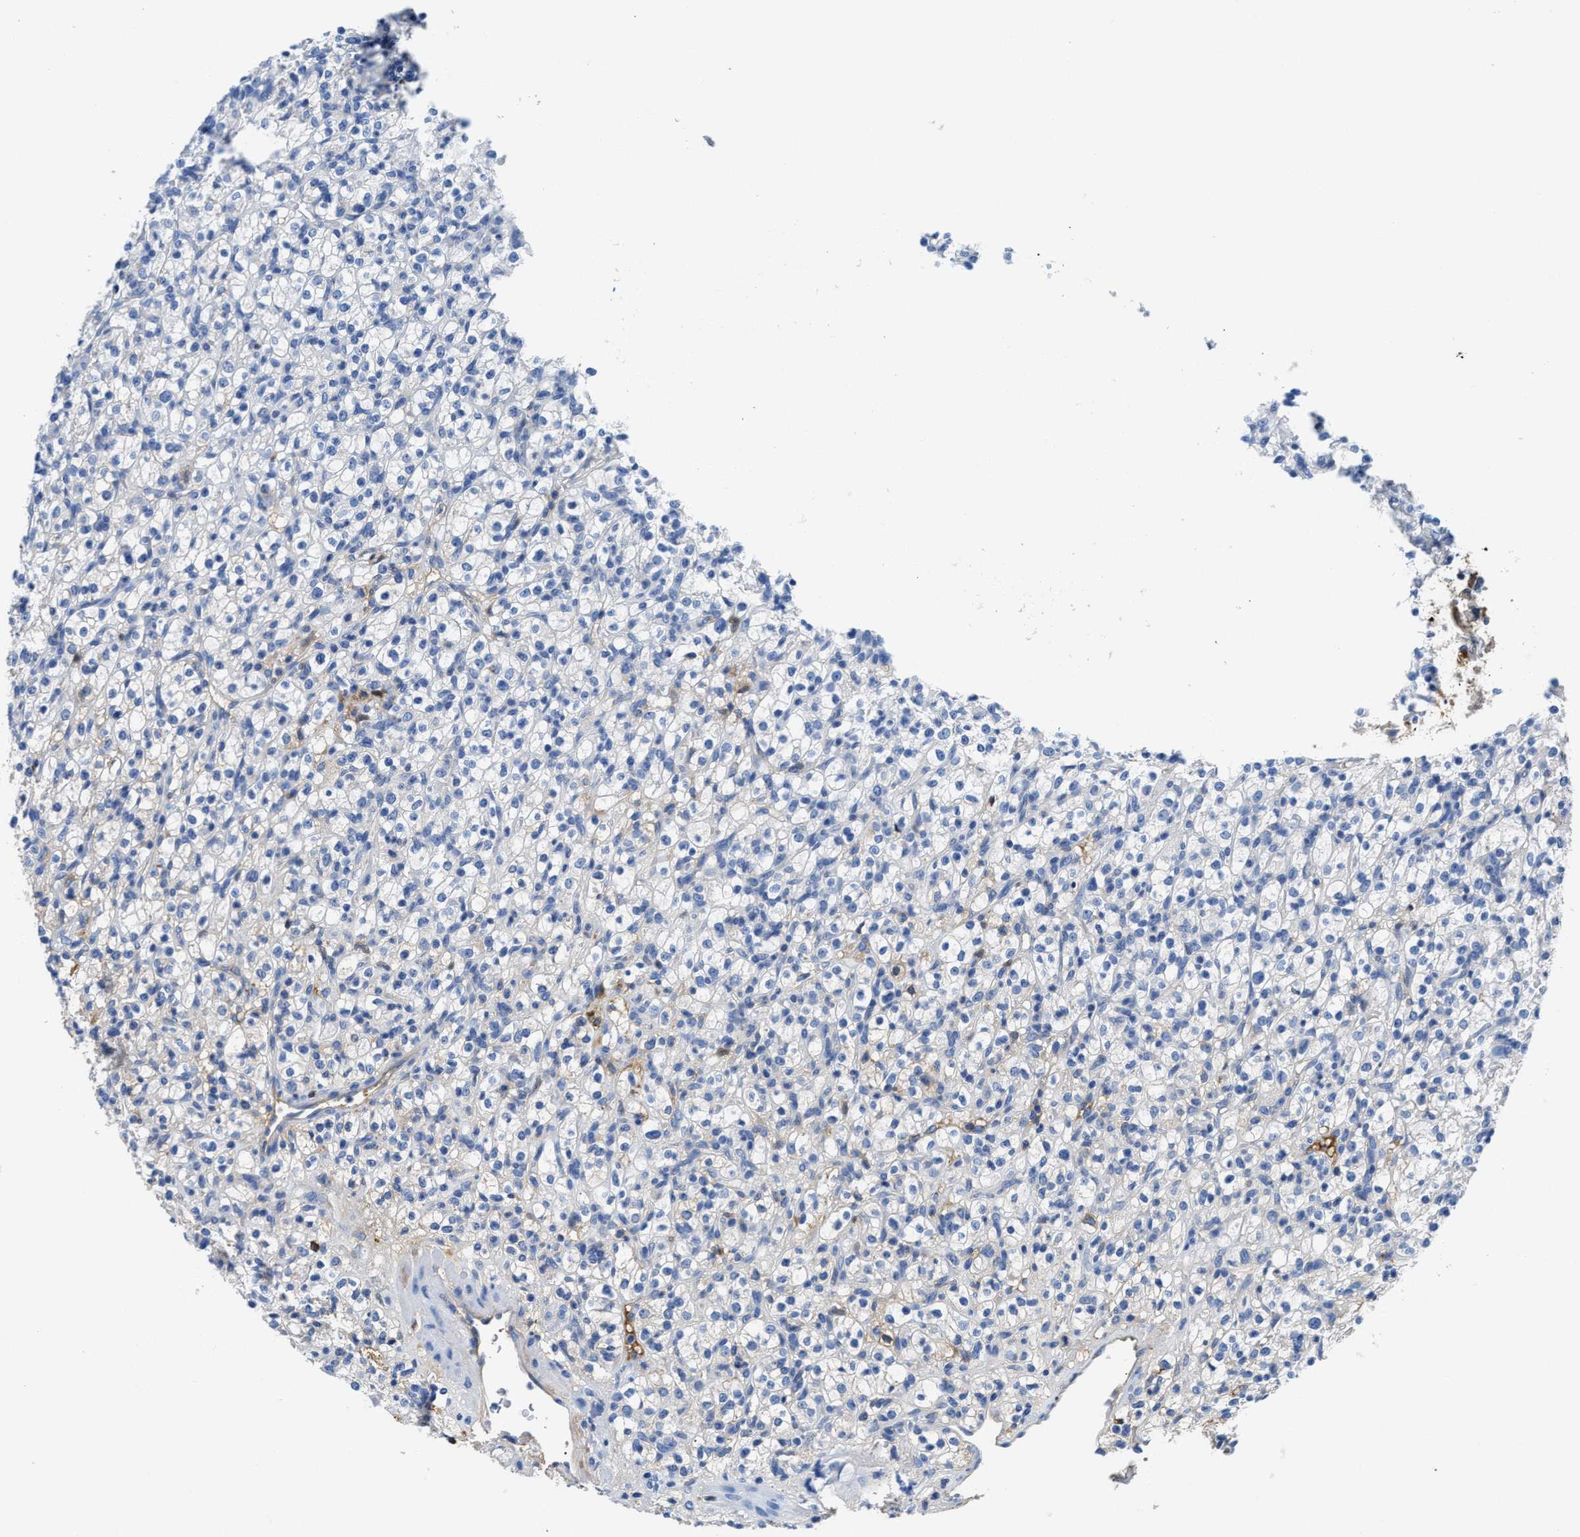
{"staining": {"intensity": "negative", "quantity": "none", "location": "none"}, "tissue": "renal cancer", "cell_type": "Tumor cells", "image_type": "cancer", "snomed": [{"axis": "morphology", "description": "Normal tissue, NOS"}, {"axis": "morphology", "description": "Adenocarcinoma, NOS"}, {"axis": "topography", "description": "Kidney"}], "caption": "Histopathology image shows no significant protein positivity in tumor cells of adenocarcinoma (renal). (DAB immunohistochemistry (IHC) visualized using brightfield microscopy, high magnification).", "gene": "GC", "patient": {"sex": "female", "age": 72}}